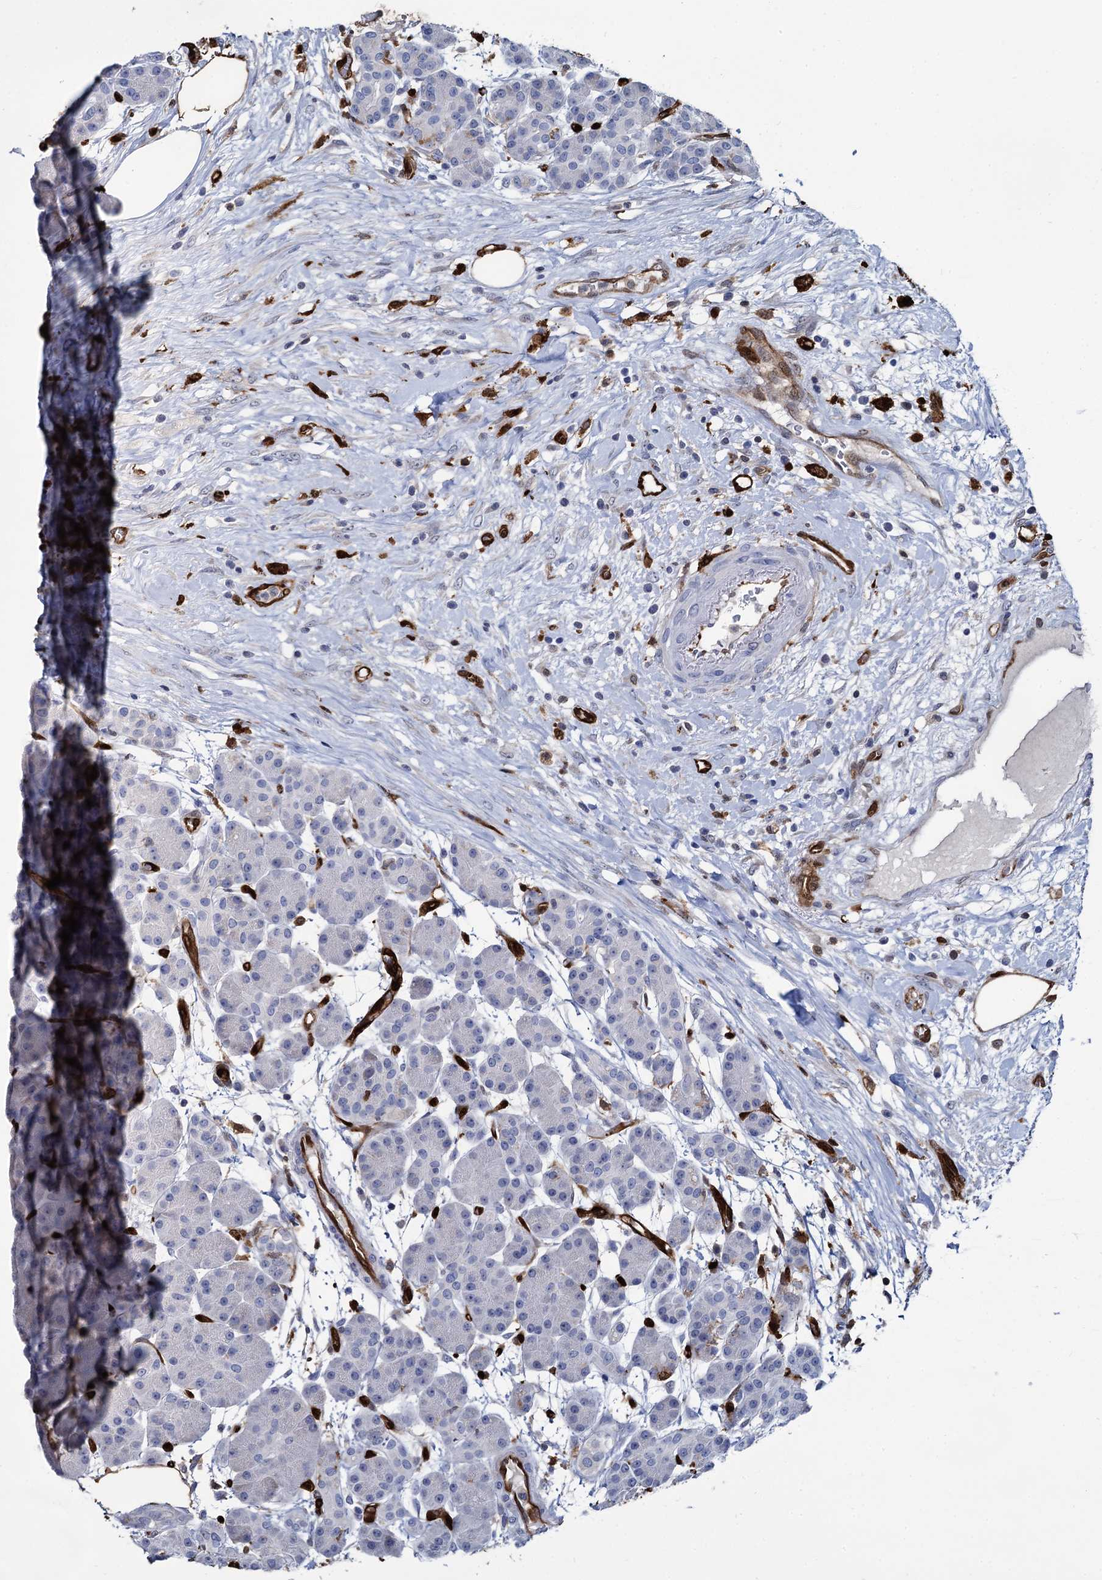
{"staining": {"intensity": "moderate", "quantity": "<25%", "location": "cytoplasmic/membranous"}, "tissue": "pancreas", "cell_type": "Exocrine glandular cells", "image_type": "normal", "snomed": [{"axis": "morphology", "description": "Normal tissue, NOS"}, {"axis": "topography", "description": "Pancreas"}], "caption": "Immunohistochemistry (DAB) staining of normal pancreas exhibits moderate cytoplasmic/membranous protein staining in about <25% of exocrine glandular cells.", "gene": "FABP5", "patient": {"sex": "male", "age": 63}}